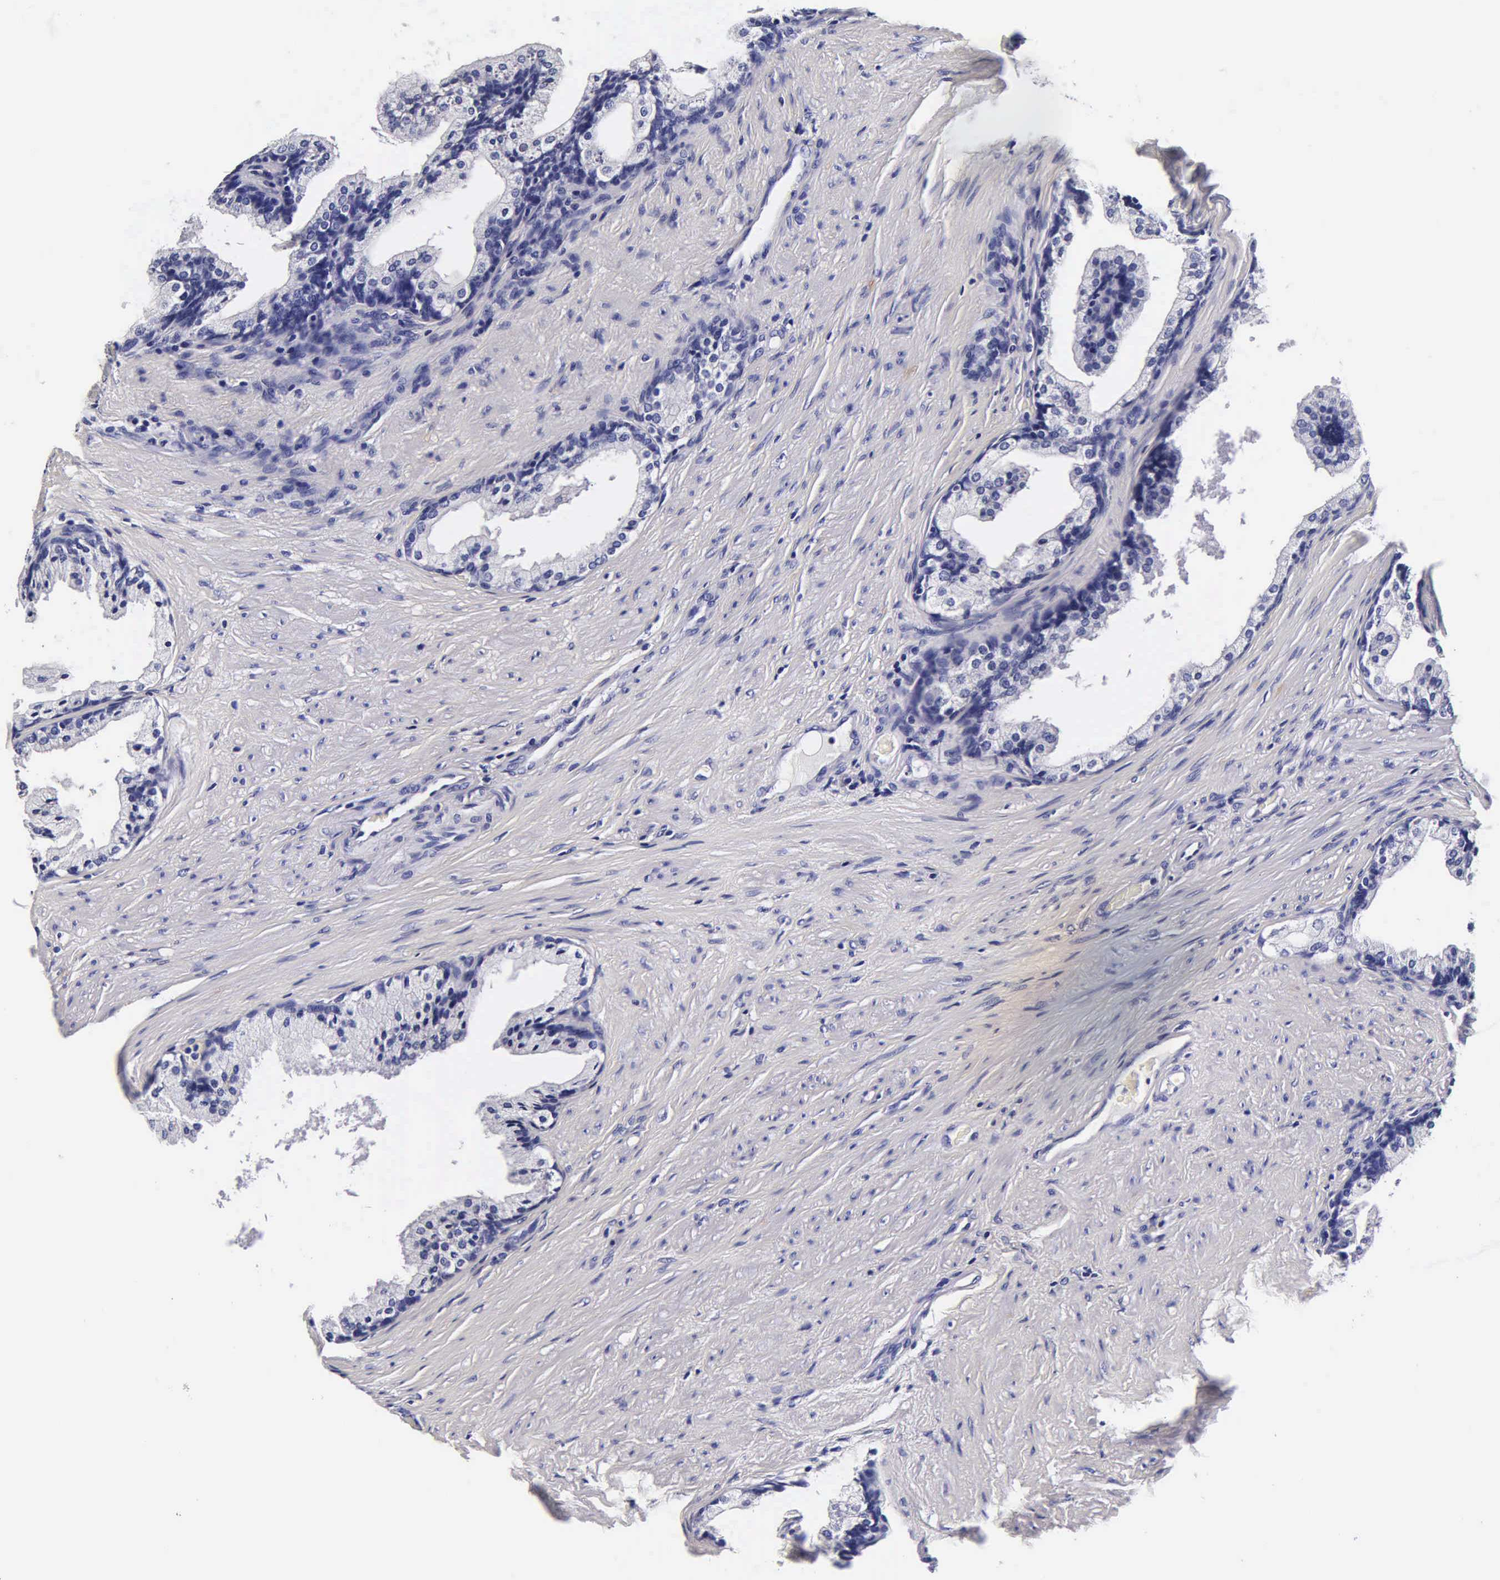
{"staining": {"intensity": "negative", "quantity": "none", "location": "none"}, "tissue": "prostate cancer", "cell_type": "Tumor cells", "image_type": "cancer", "snomed": [{"axis": "morphology", "description": "Adenocarcinoma, Medium grade"}, {"axis": "topography", "description": "Prostate"}], "caption": "The immunohistochemistry (IHC) image has no significant staining in tumor cells of prostate cancer (adenocarcinoma (medium-grade)) tissue.", "gene": "IAPP", "patient": {"sex": "male", "age": 60}}